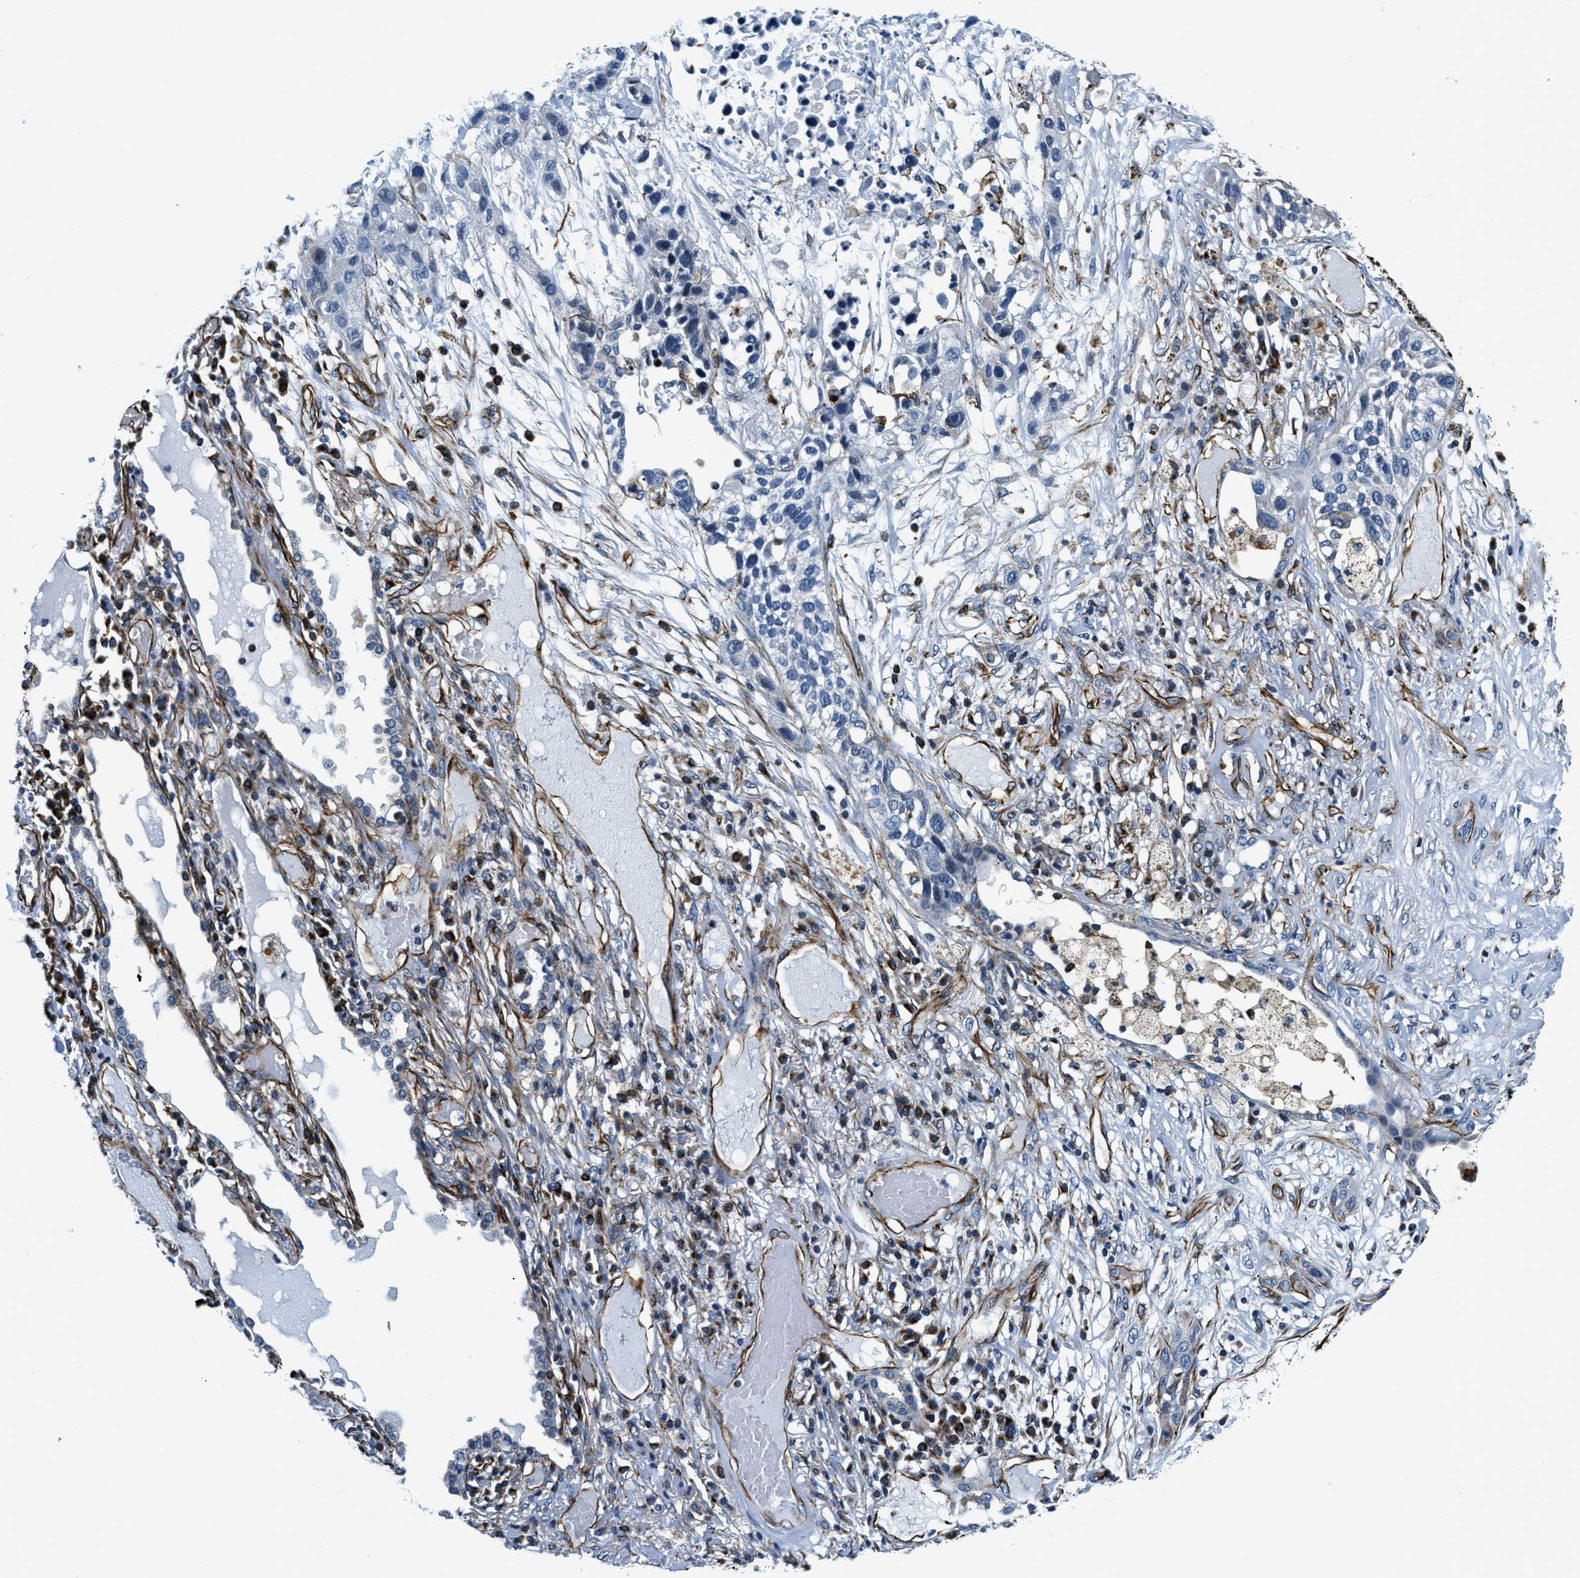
{"staining": {"intensity": "negative", "quantity": "none", "location": "none"}, "tissue": "lung cancer", "cell_type": "Tumor cells", "image_type": "cancer", "snomed": [{"axis": "morphology", "description": "Squamous cell carcinoma, NOS"}, {"axis": "topography", "description": "Lung"}], "caption": "High power microscopy micrograph of an immunohistochemistry (IHC) histopathology image of lung squamous cell carcinoma, revealing no significant expression in tumor cells.", "gene": "GNS", "patient": {"sex": "male", "age": 71}}